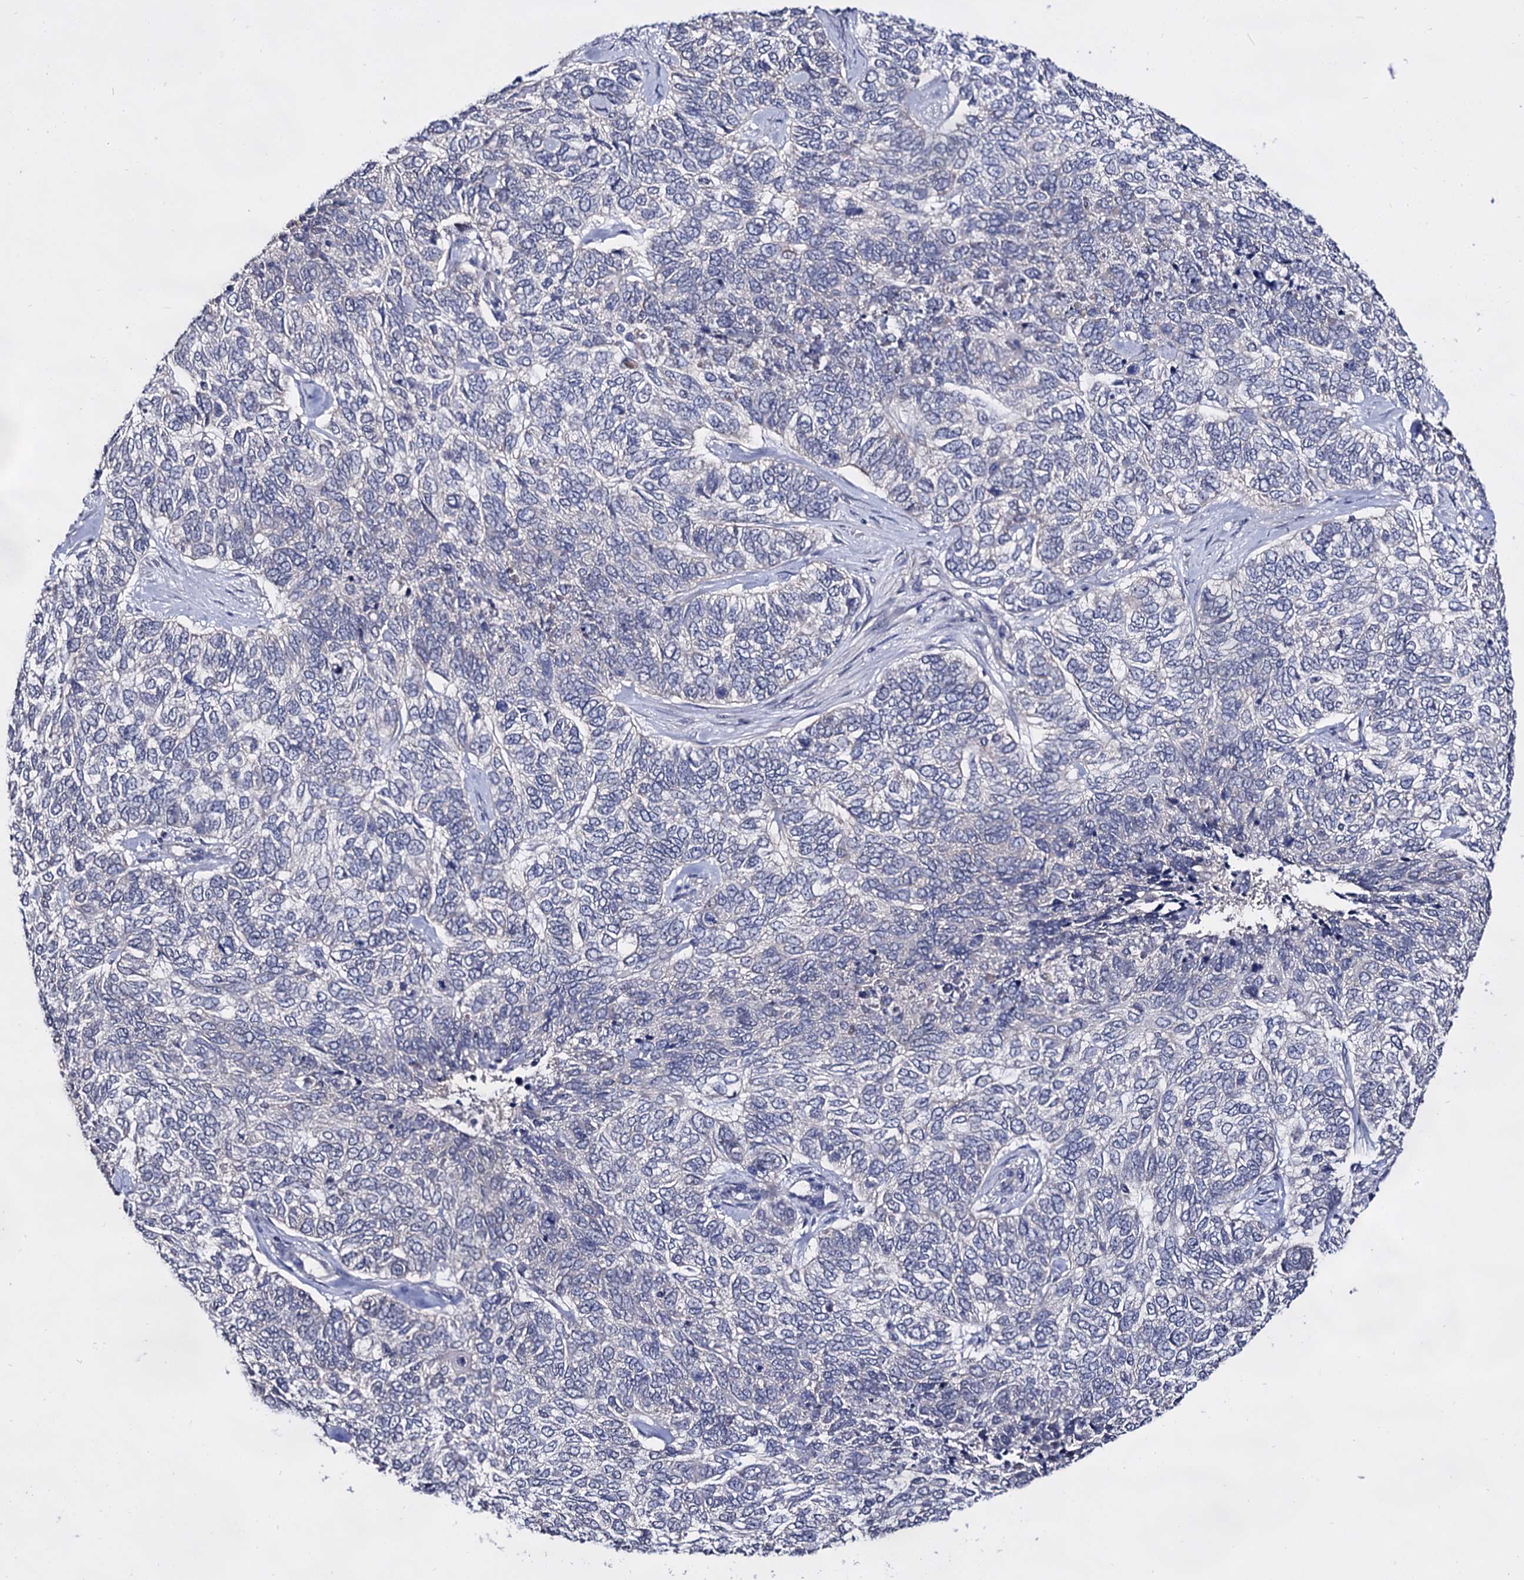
{"staining": {"intensity": "negative", "quantity": "none", "location": "none"}, "tissue": "skin cancer", "cell_type": "Tumor cells", "image_type": "cancer", "snomed": [{"axis": "morphology", "description": "Basal cell carcinoma"}, {"axis": "topography", "description": "Skin"}], "caption": "A high-resolution histopathology image shows immunohistochemistry staining of skin basal cell carcinoma, which exhibits no significant expression in tumor cells.", "gene": "ARFIP2", "patient": {"sex": "female", "age": 65}}